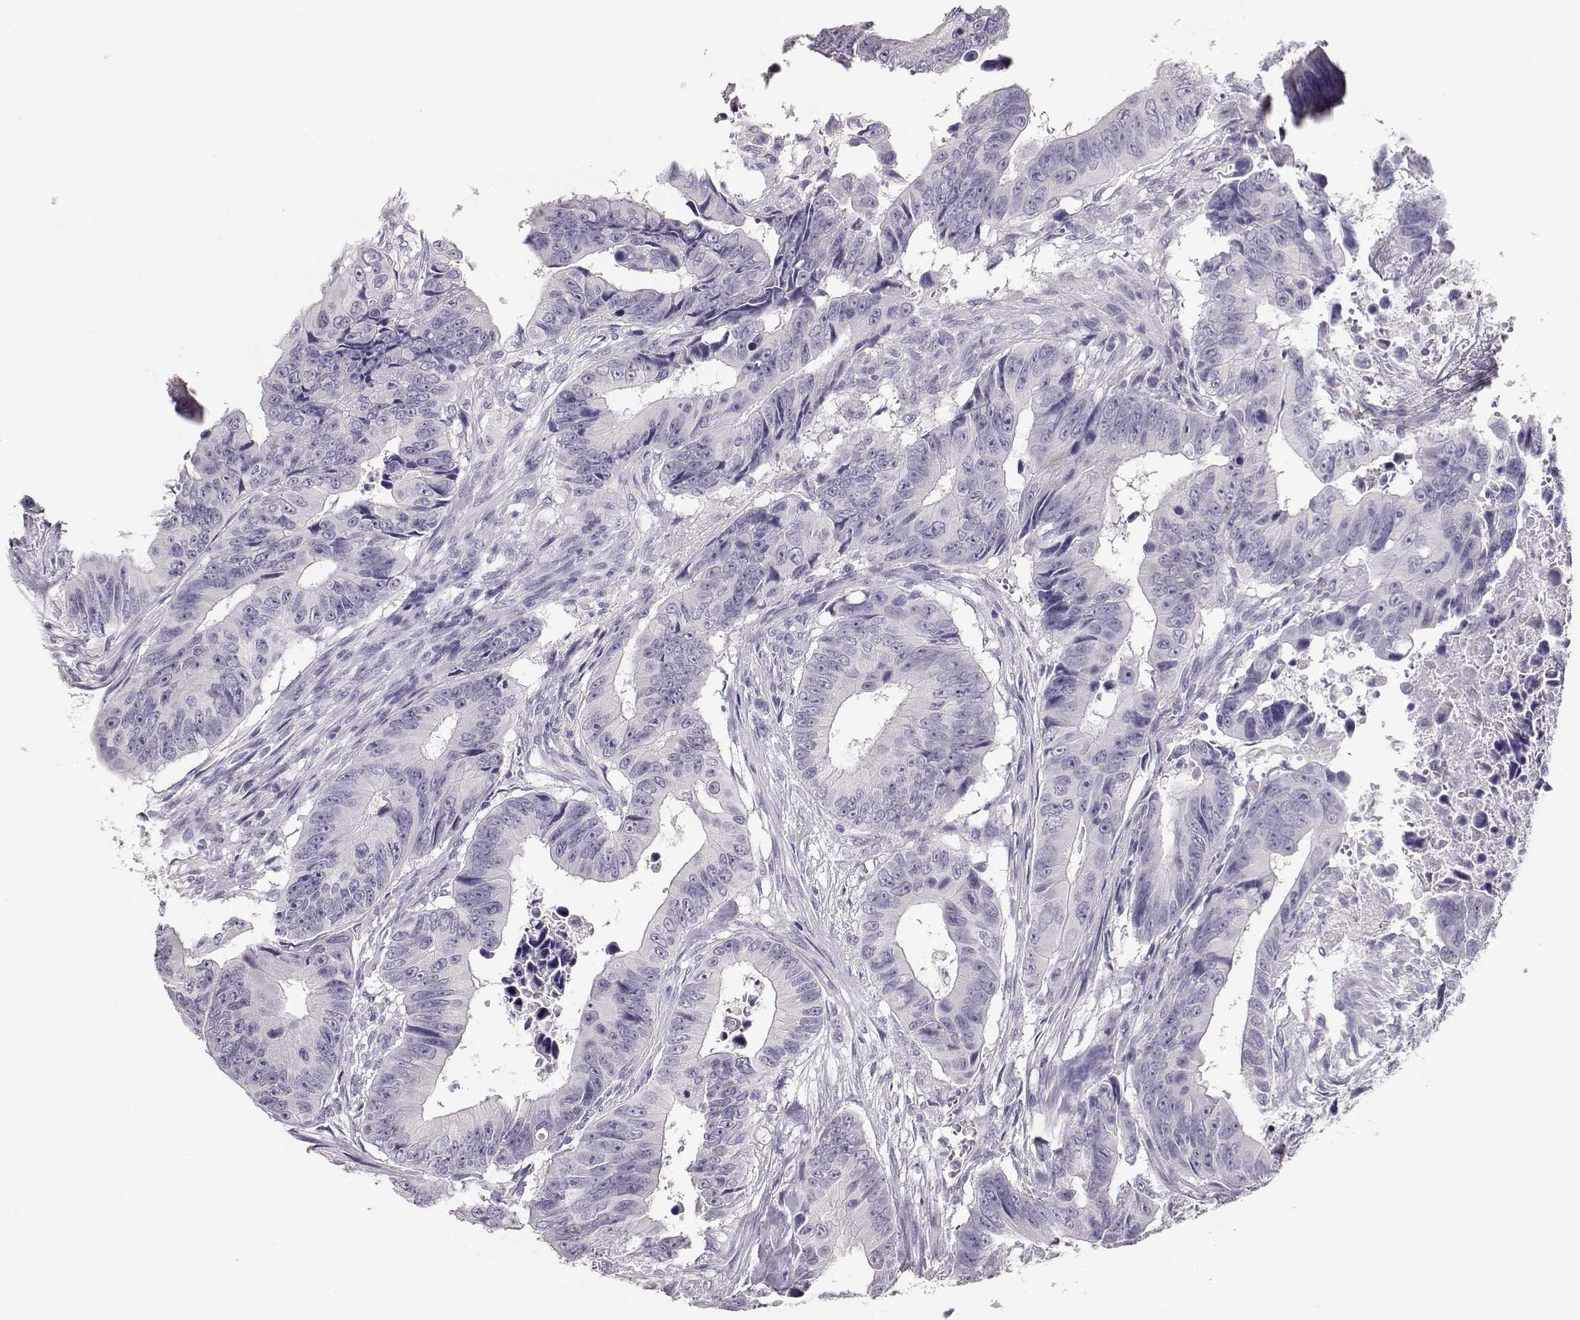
{"staining": {"intensity": "negative", "quantity": "none", "location": "none"}, "tissue": "colorectal cancer", "cell_type": "Tumor cells", "image_type": "cancer", "snomed": [{"axis": "morphology", "description": "Adenocarcinoma, NOS"}, {"axis": "topography", "description": "Colon"}], "caption": "Tumor cells show no significant staining in adenocarcinoma (colorectal).", "gene": "MAGEC1", "patient": {"sex": "female", "age": 87}}